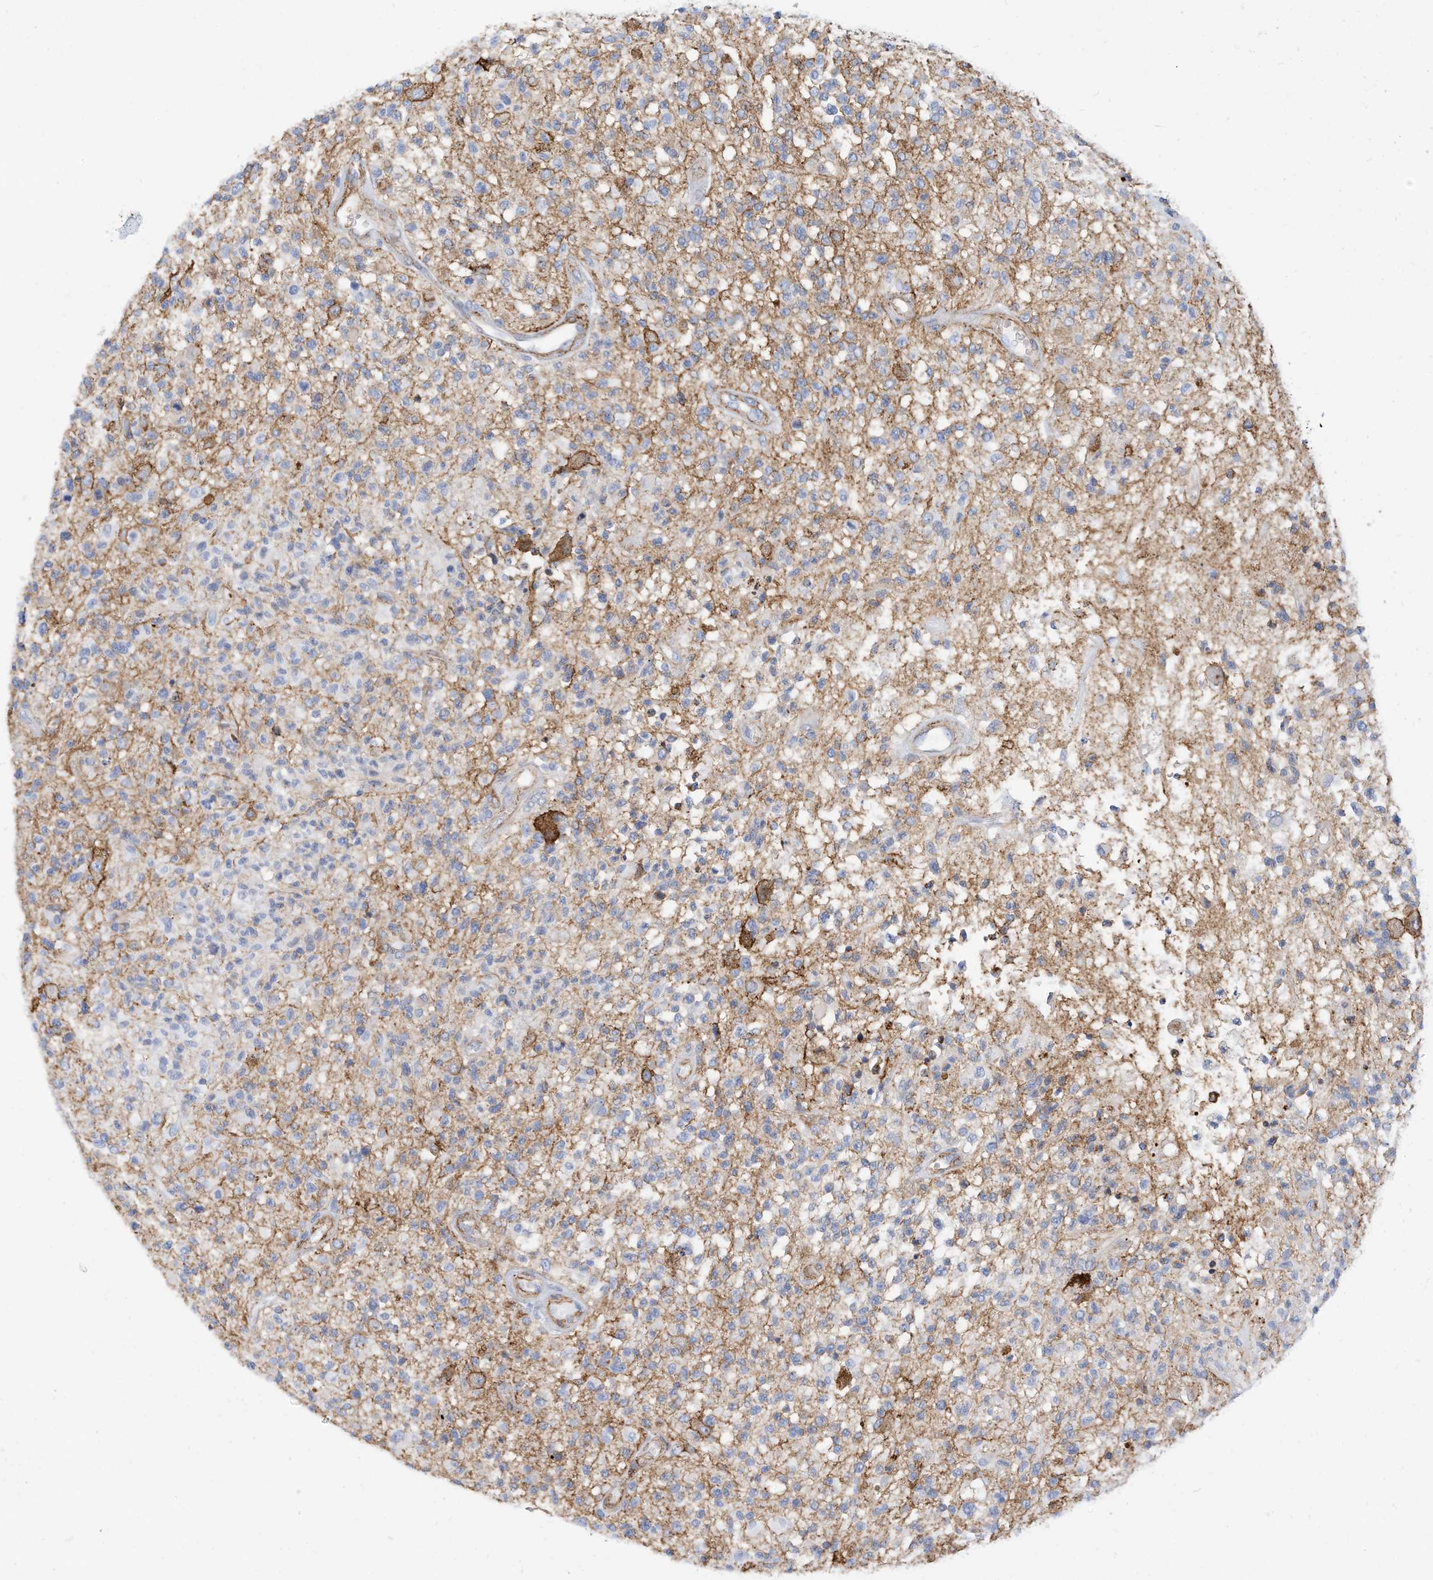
{"staining": {"intensity": "negative", "quantity": "none", "location": "none"}, "tissue": "glioma", "cell_type": "Tumor cells", "image_type": "cancer", "snomed": [{"axis": "morphology", "description": "Glioma, malignant, High grade"}, {"axis": "morphology", "description": "Glioblastoma, NOS"}, {"axis": "topography", "description": "Brain"}], "caption": "A high-resolution micrograph shows IHC staining of glioblastoma, which demonstrates no significant staining in tumor cells.", "gene": "TXNDC9", "patient": {"sex": "male", "age": 60}}